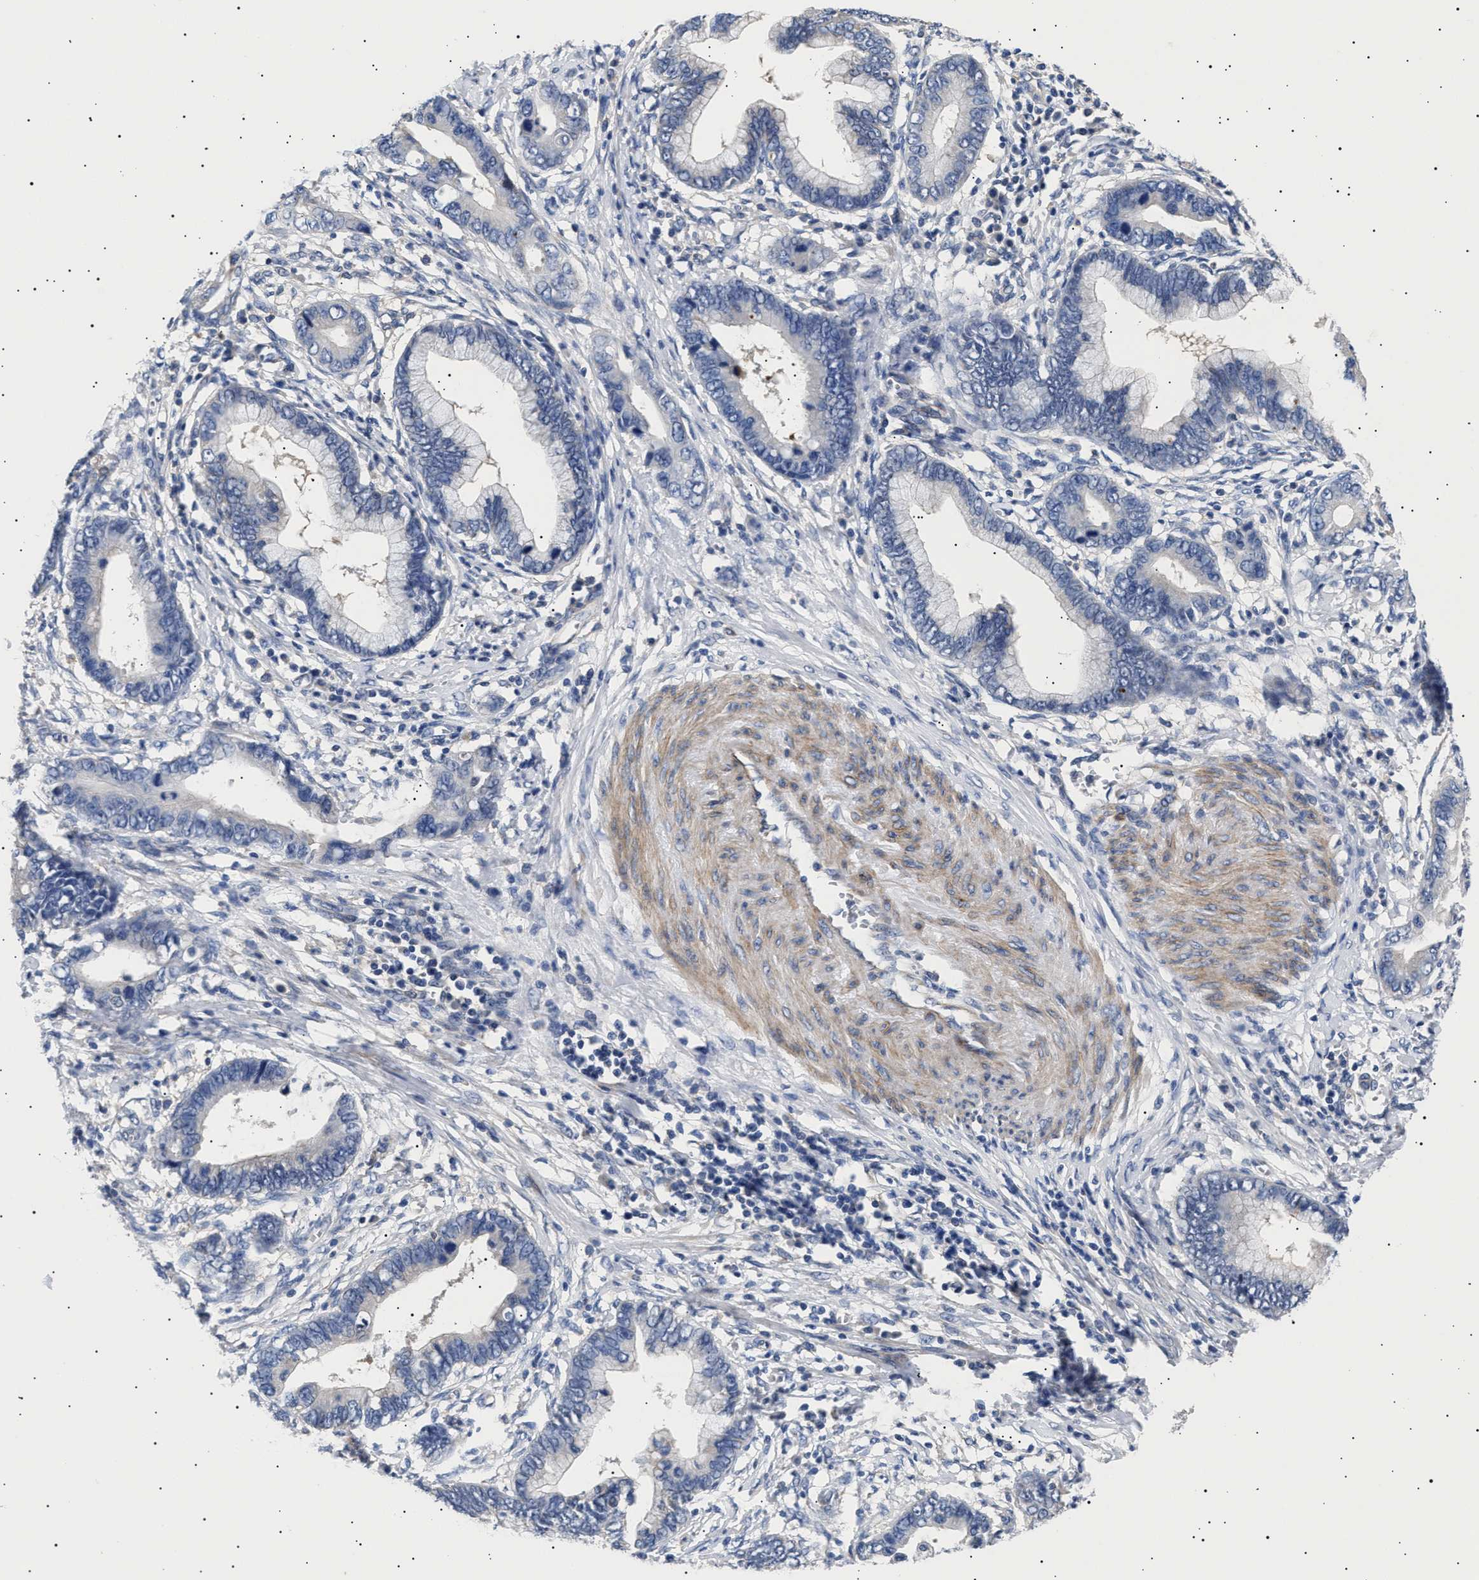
{"staining": {"intensity": "negative", "quantity": "none", "location": "none"}, "tissue": "cervical cancer", "cell_type": "Tumor cells", "image_type": "cancer", "snomed": [{"axis": "morphology", "description": "Adenocarcinoma, NOS"}, {"axis": "topography", "description": "Cervix"}], "caption": "Tumor cells are negative for protein expression in human adenocarcinoma (cervical). Nuclei are stained in blue.", "gene": "HEMGN", "patient": {"sex": "female", "age": 44}}